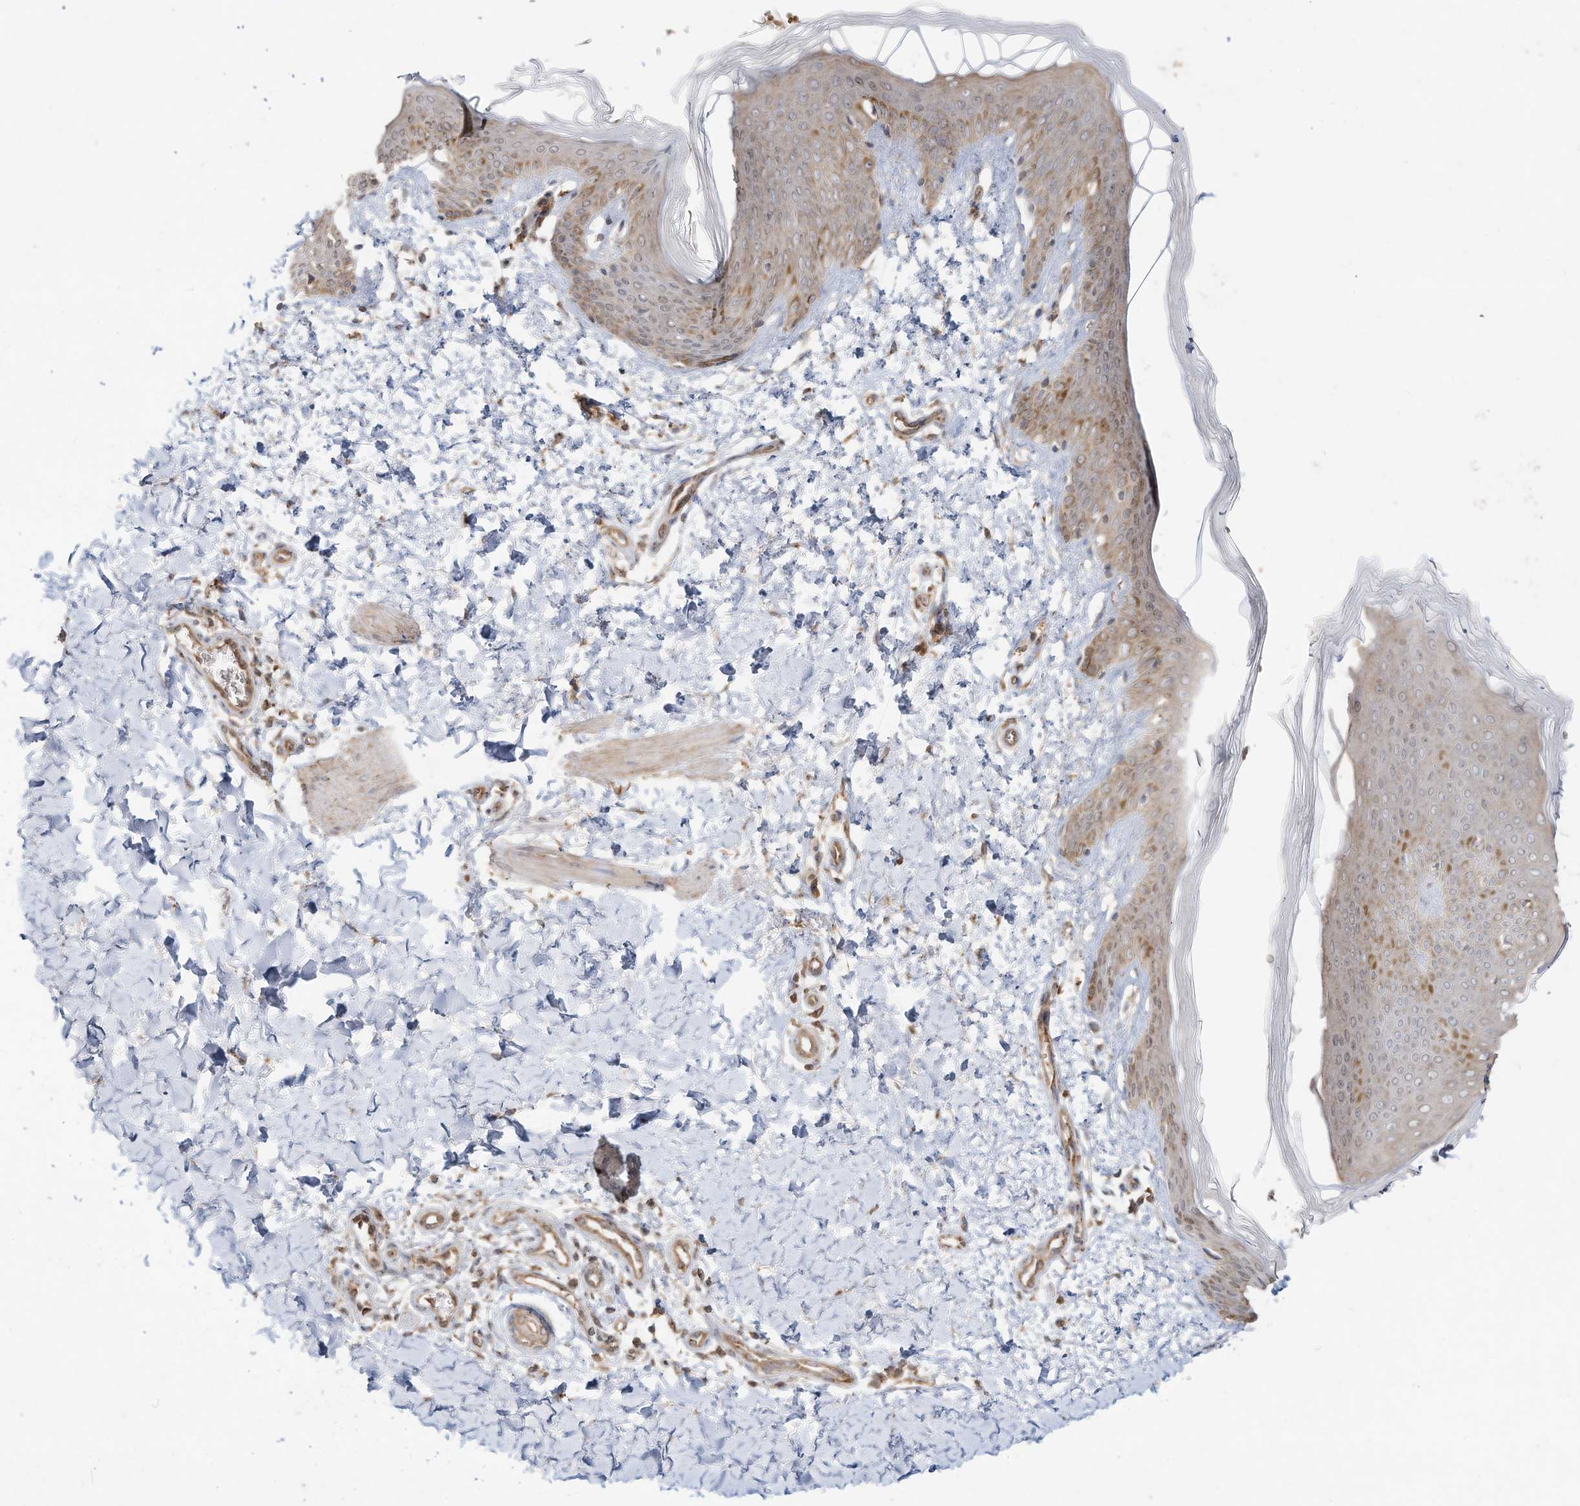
{"staining": {"intensity": "moderate", "quantity": ">75%", "location": "cytoplasmic/membranous"}, "tissue": "skin", "cell_type": "Fibroblasts", "image_type": "normal", "snomed": [{"axis": "morphology", "description": "Normal tissue, NOS"}, {"axis": "morphology", "description": "Neoplasm, benign, NOS"}, {"axis": "topography", "description": "Skin"}, {"axis": "topography", "description": "Soft tissue"}], "caption": "Protein positivity by immunohistochemistry (IHC) exhibits moderate cytoplasmic/membranous staining in approximately >75% of fibroblasts in unremarkable skin.", "gene": "DYNC1I2", "patient": {"sex": "male", "age": 26}}